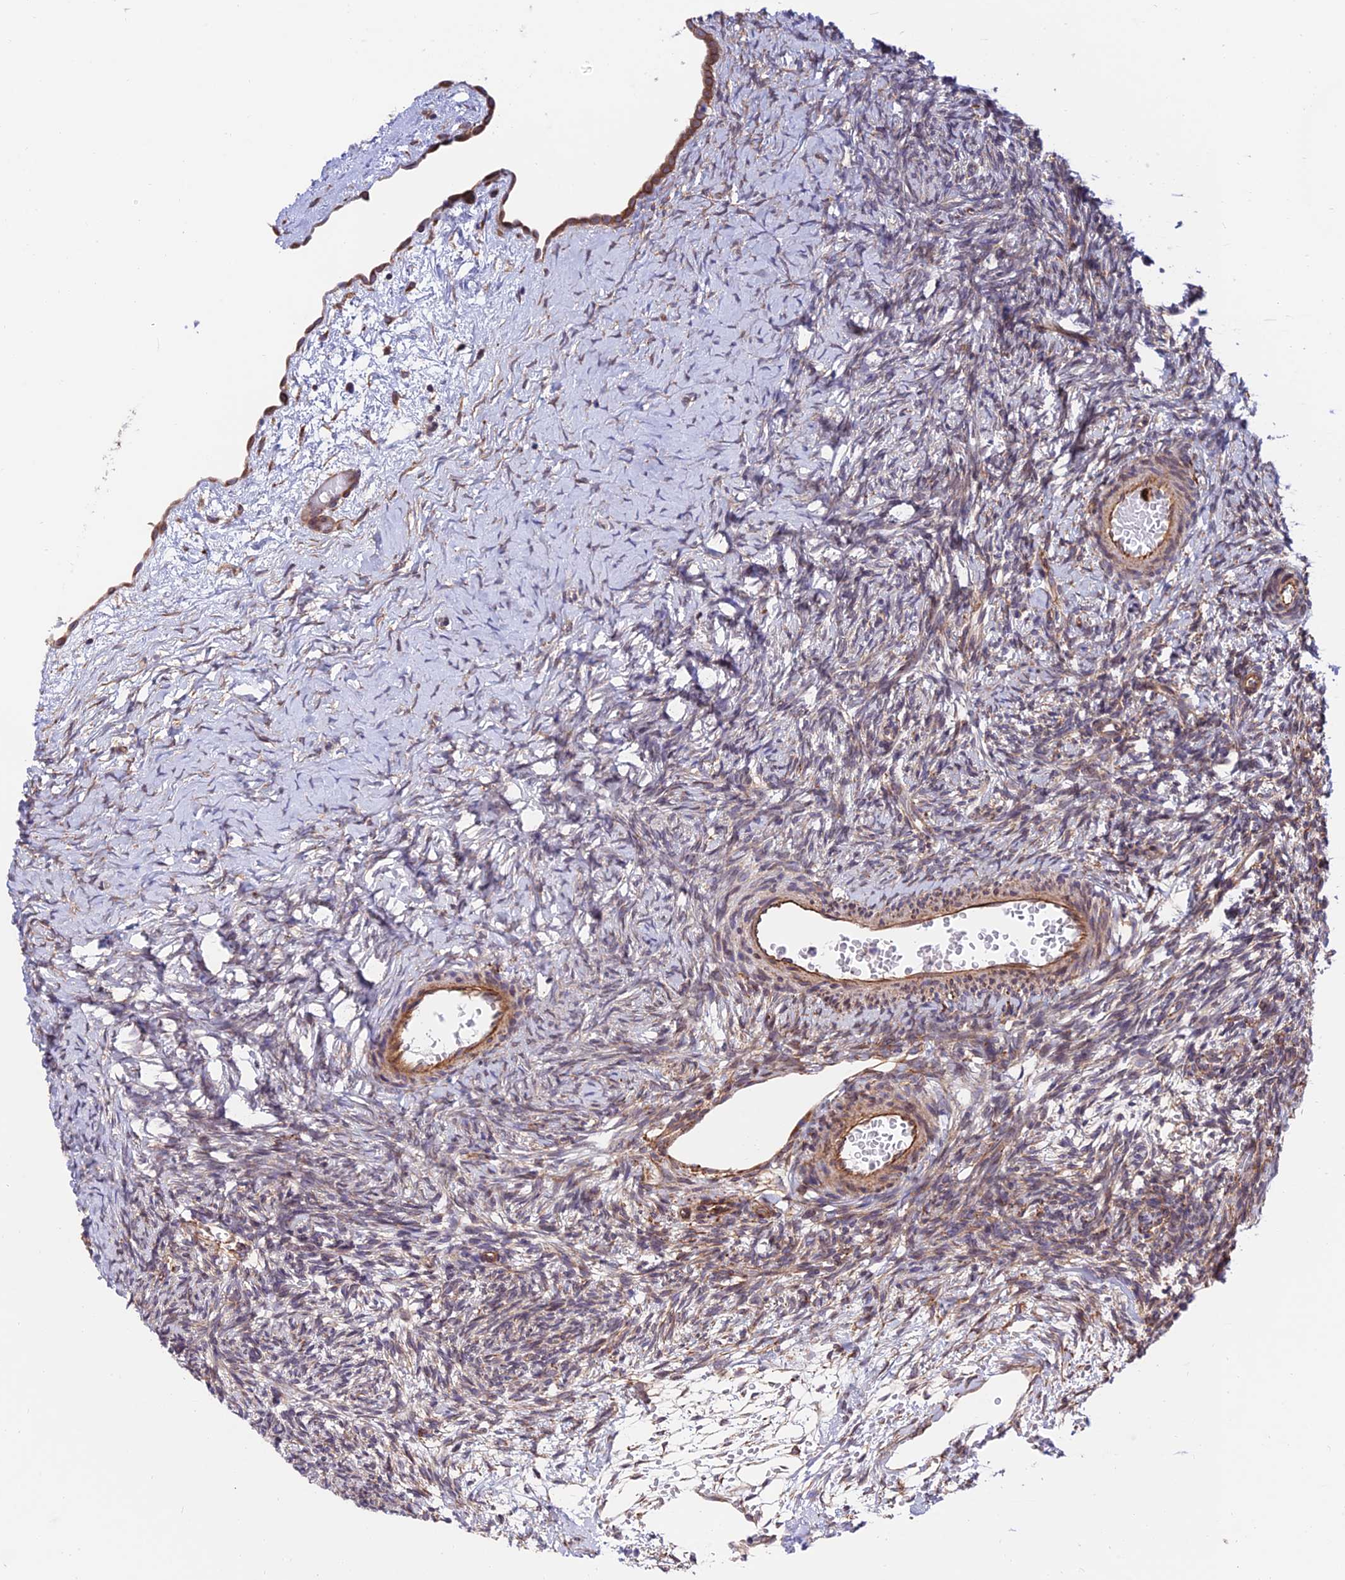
{"staining": {"intensity": "weak", "quantity": "25%-75%", "location": "cytoplasmic/membranous"}, "tissue": "ovary", "cell_type": "Follicle cells", "image_type": "normal", "snomed": [{"axis": "morphology", "description": "Normal tissue, NOS"}, {"axis": "topography", "description": "Ovary"}], "caption": "A brown stain highlights weak cytoplasmic/membranous staining of a protein in follicle cells of normal human ovary.", "gene": "EXOC3L4", "patient": {"sex": "female", "age": 39}}